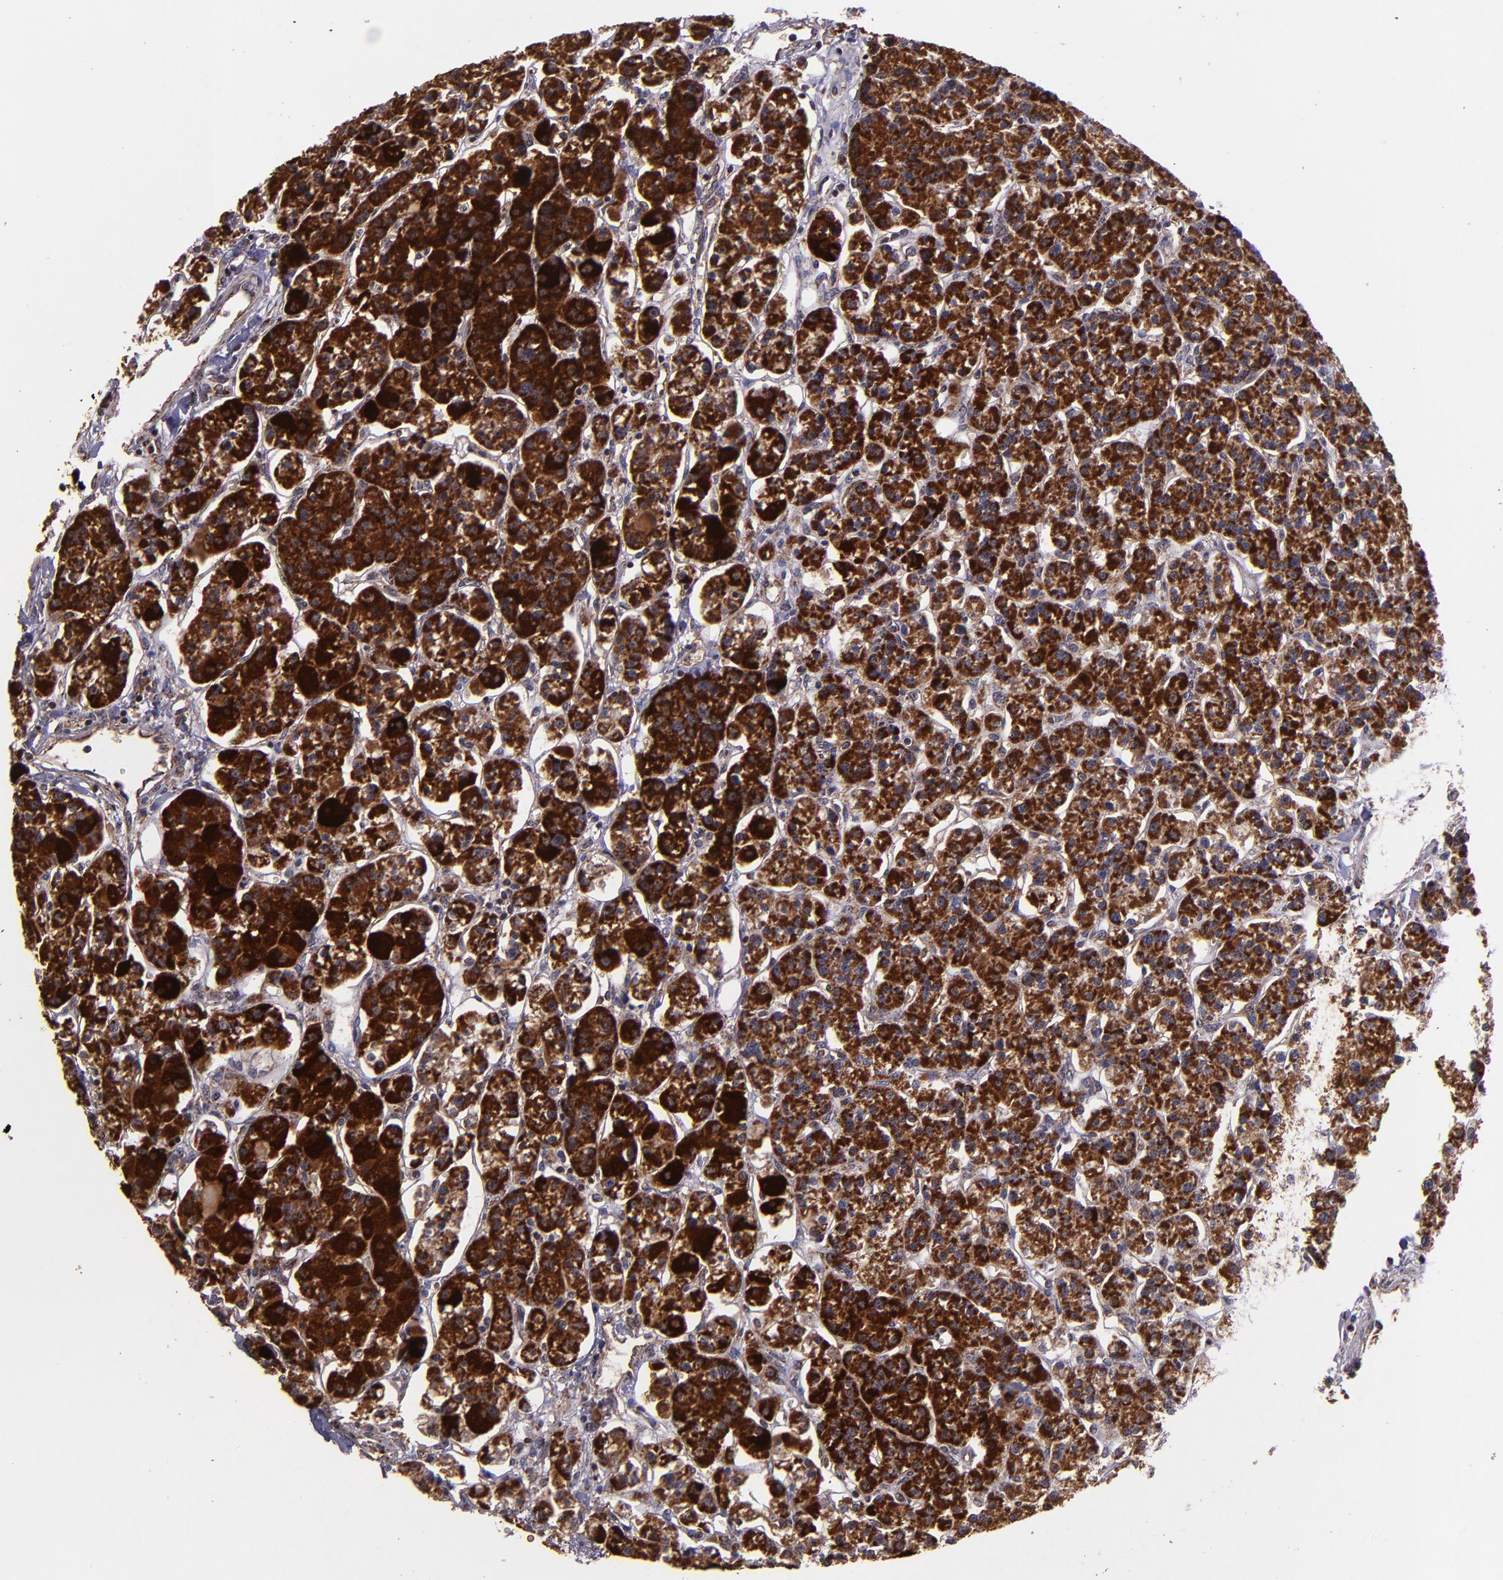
{"staining": {"intensity": "strong", "quantity": ">75%", "location": "cytoplasmic/membranous"}, "tissue": "parathyroid gland", "cell_type": "Glandular cells", "image_type": "normal", "snomed": [{"axis": "morphology", "description": "Normal tissue, NOS"}, {"axis": "topography", "description": "Parathyroid gland"}], "caption": "Approximately >75% of glandular cells in normal parathyroid gland demonstrate strong cytoplasmic/membranous protein expression as visualized by brown immunohistochemical staining.", "gene": "USP51", "patient": {"sex": "female", "age": 58}}